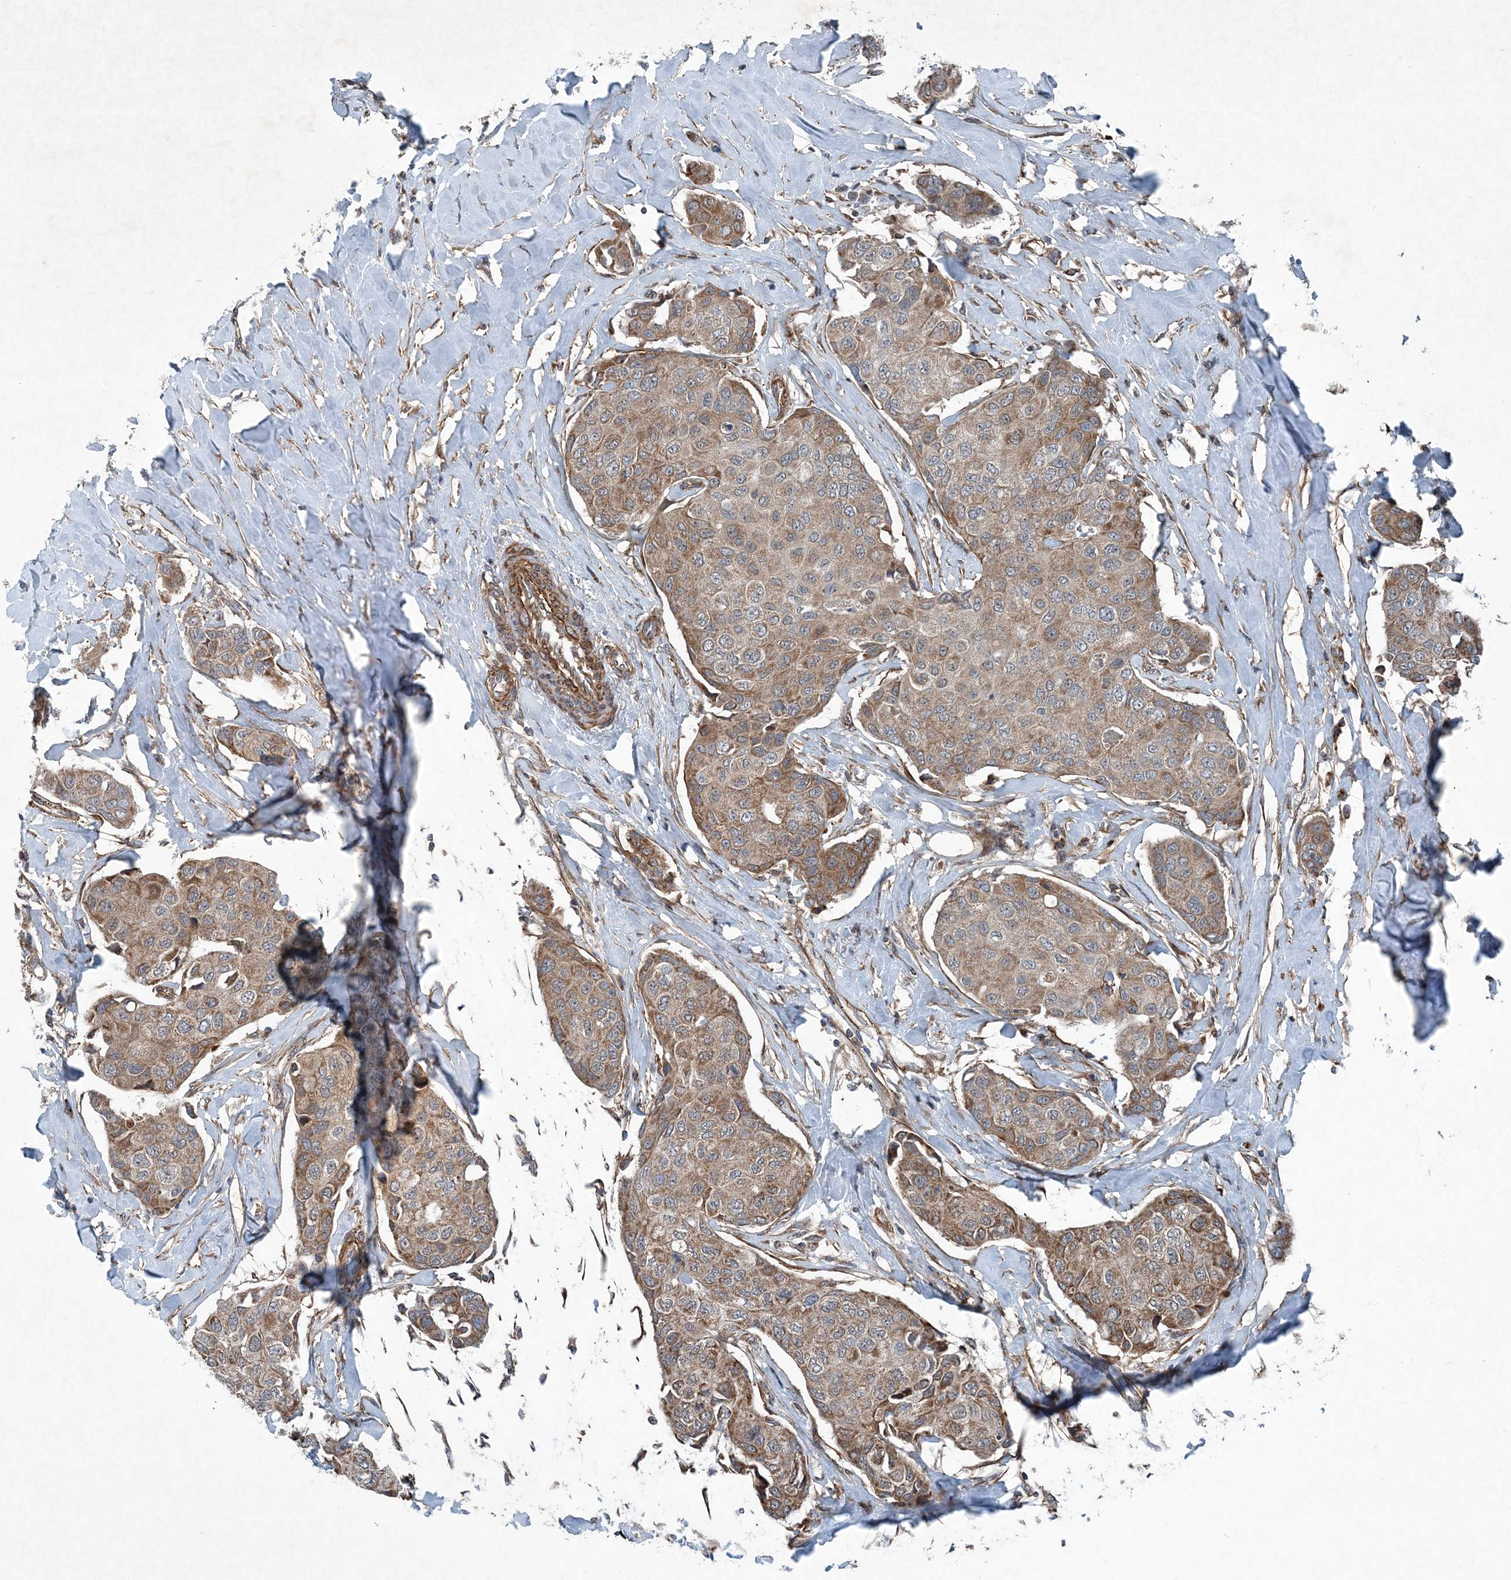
{"staining": {"intensity": "moderate", "quantity": ">75%", "location": "cytoplasmic/membranous"}, "tissue": "breast cancer", "cell_type": "Tumor cells", "image_type": "cancer", "snomed": [{"axis": "morphology", "description": "Duct carcinoma"}, {"axis": "topography", "description": "Breast"}], "caption": "Protein staining demonstrates moderate cytoplasmic/membranous expression in approximately >75% of tumor cells in invasive ductal carcinoma (breast).", "gene": "NDUFA2", "patient": {"sex": "female", "age": 80}}